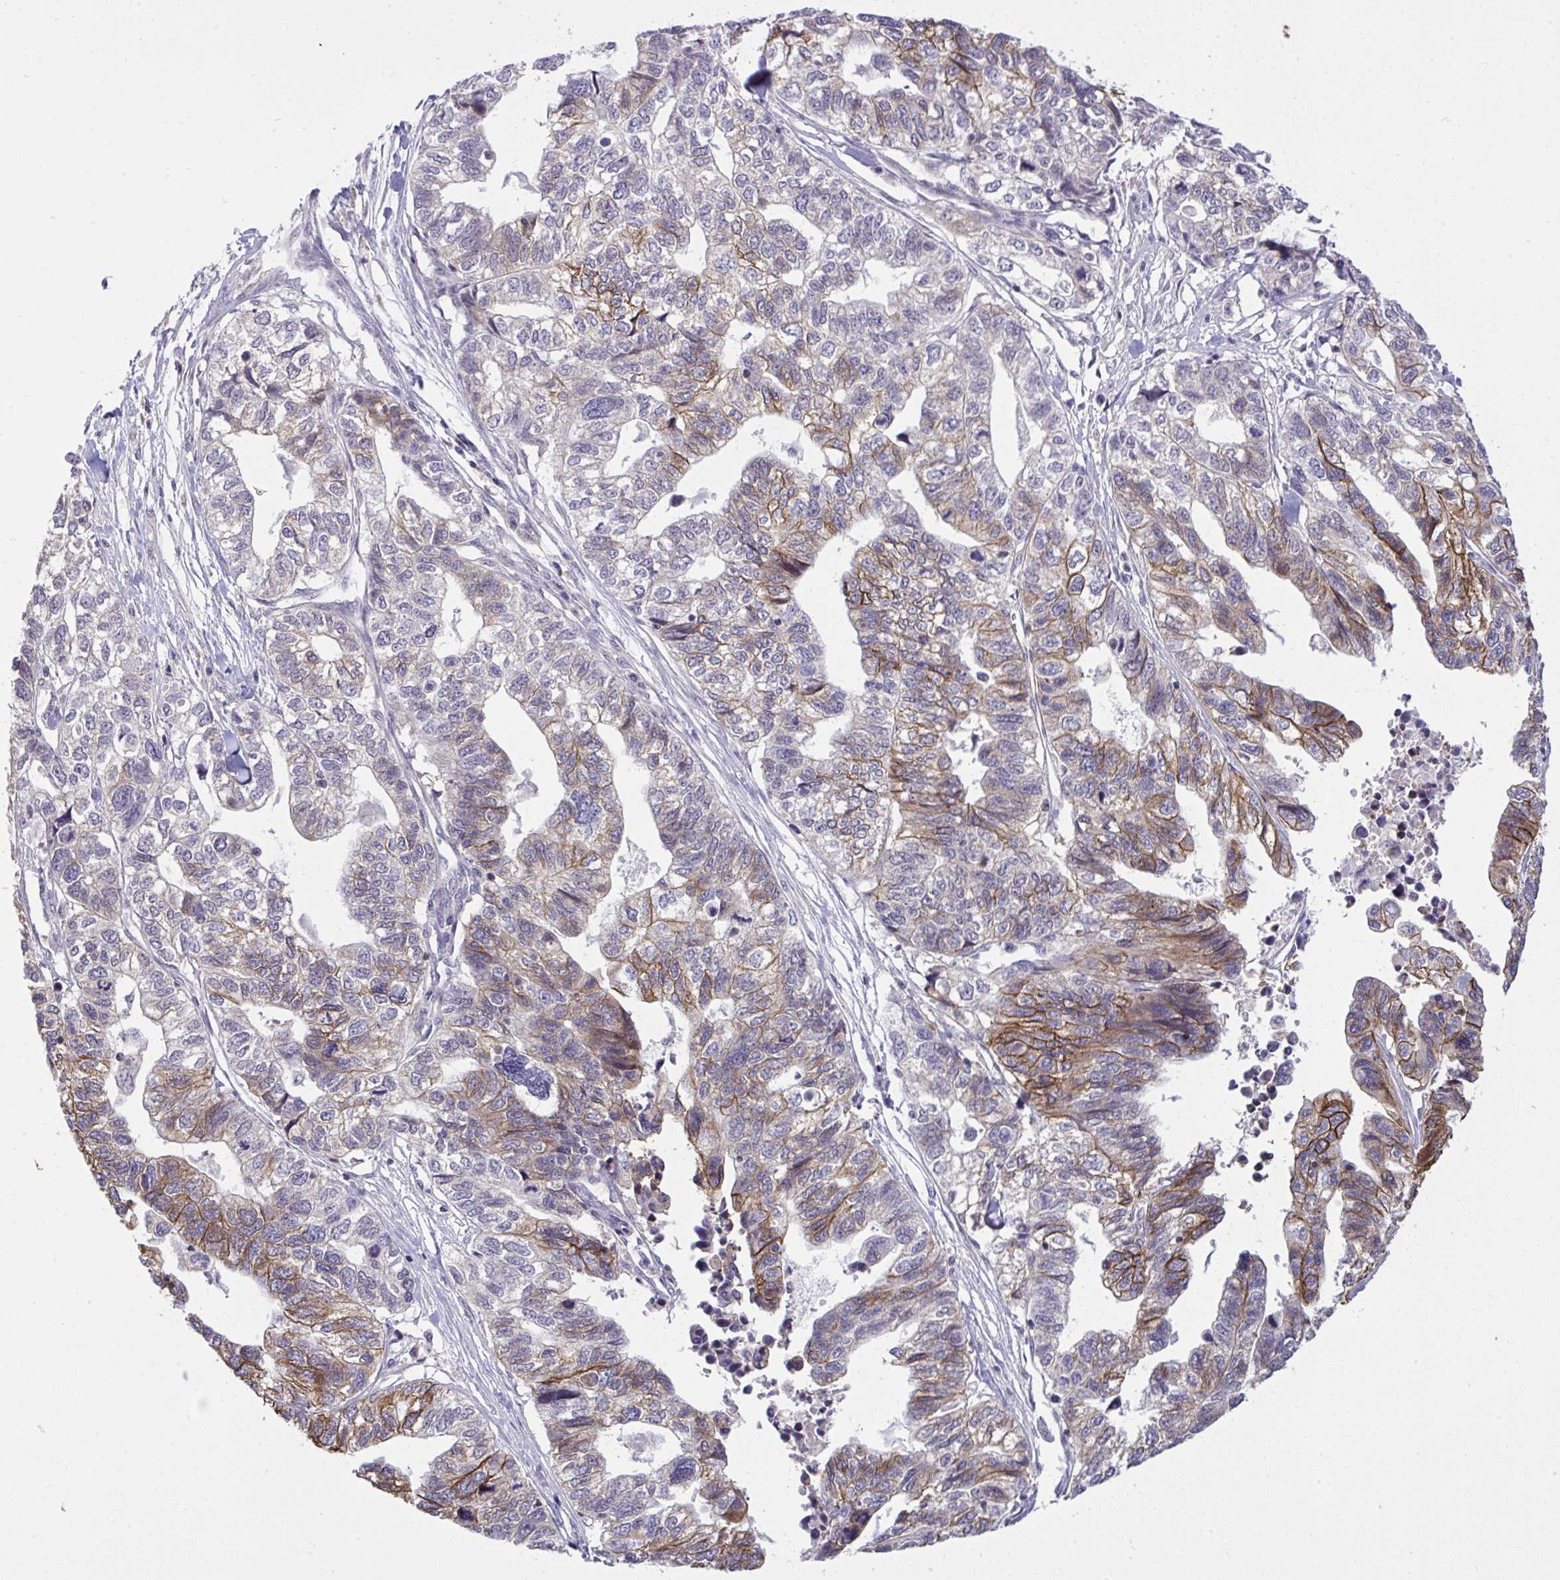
{"staining": {"intensity": "moderate", "quantity": "25%-75%", "location": "cytoplasmic/membranous"}, "tissue": "stomach cancer", "cell_type": "Tumor cells", "image_type": "cancer", "snomed": [{"axis": "morphology", "description": "Adenocarcinoma, NOS"}, {"axis": "topography", "description": "Stomach, upper"}], "caption": "Immunohistochemistry (IHC) photomicrograph of neoplastic tissue: stomach cancer stained using IHC demonstrates medium levels of moderate protein expression localized specifically in the cytoplasmic/membranous of tumor cells, appearing as a cytoplasmic/membranous brown color.", "gene": "CYP20A1", "patient": {"sex": "female", "age": 67}}